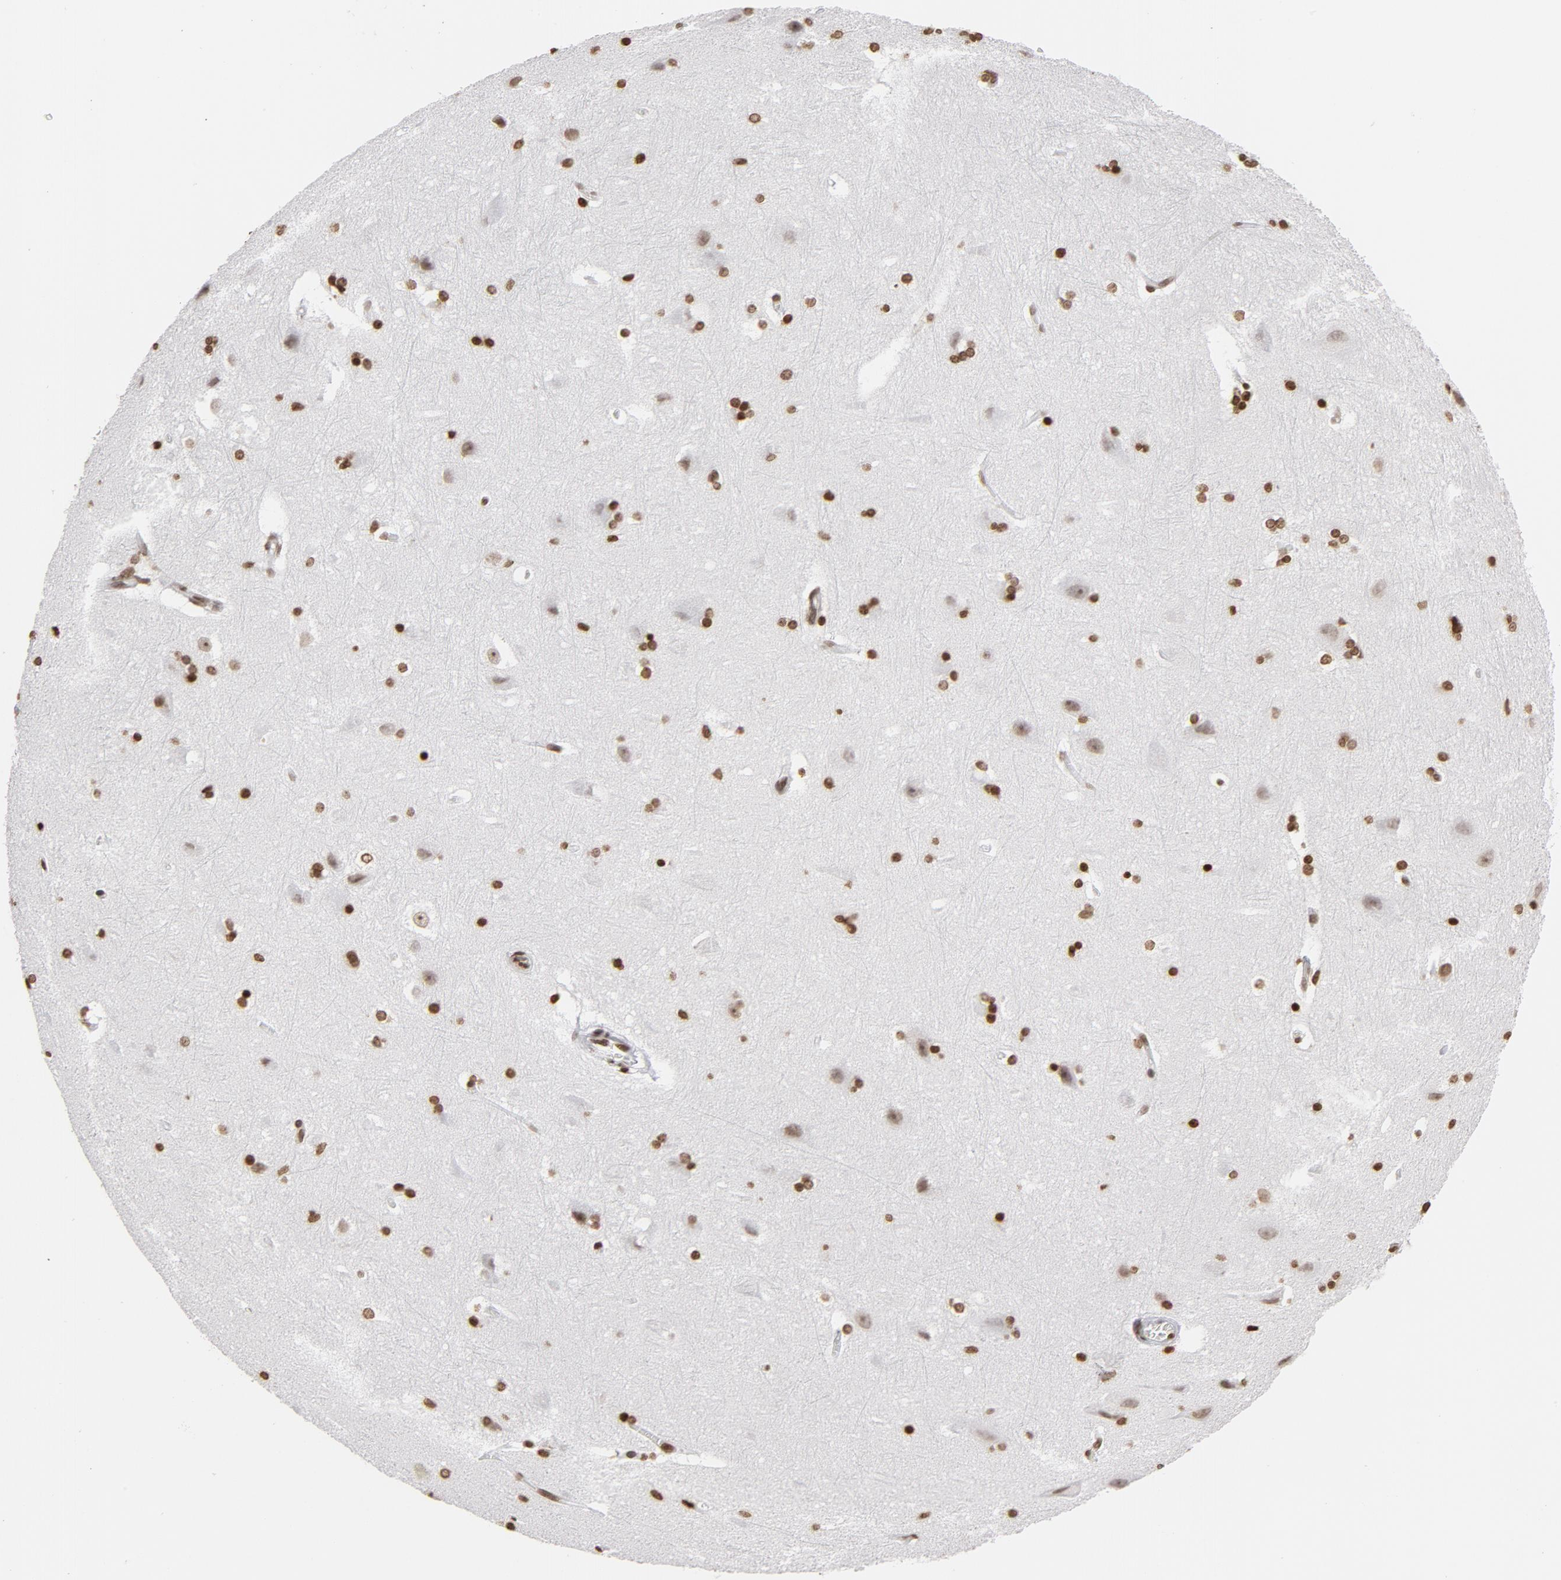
{"staining": {"intensity": "strong", "quantity": ">75%", "location": "nuclear"}, "tissue": "hippocampus", "cell_type": "Glial cells", "image_type": "normal", "snomed": [{"axis": "morphology", "description": "Normal tissue, NOS"}, {"axis": "topography", "description": "Hippocampus"}], "caption": "DAB immunohistochemical staining of normal human hippocampus displays strong nuclear protein expression in about >75% of glial cells.", "gene": "H2AC12", "patient": {"sex": "female", "age": 19}}